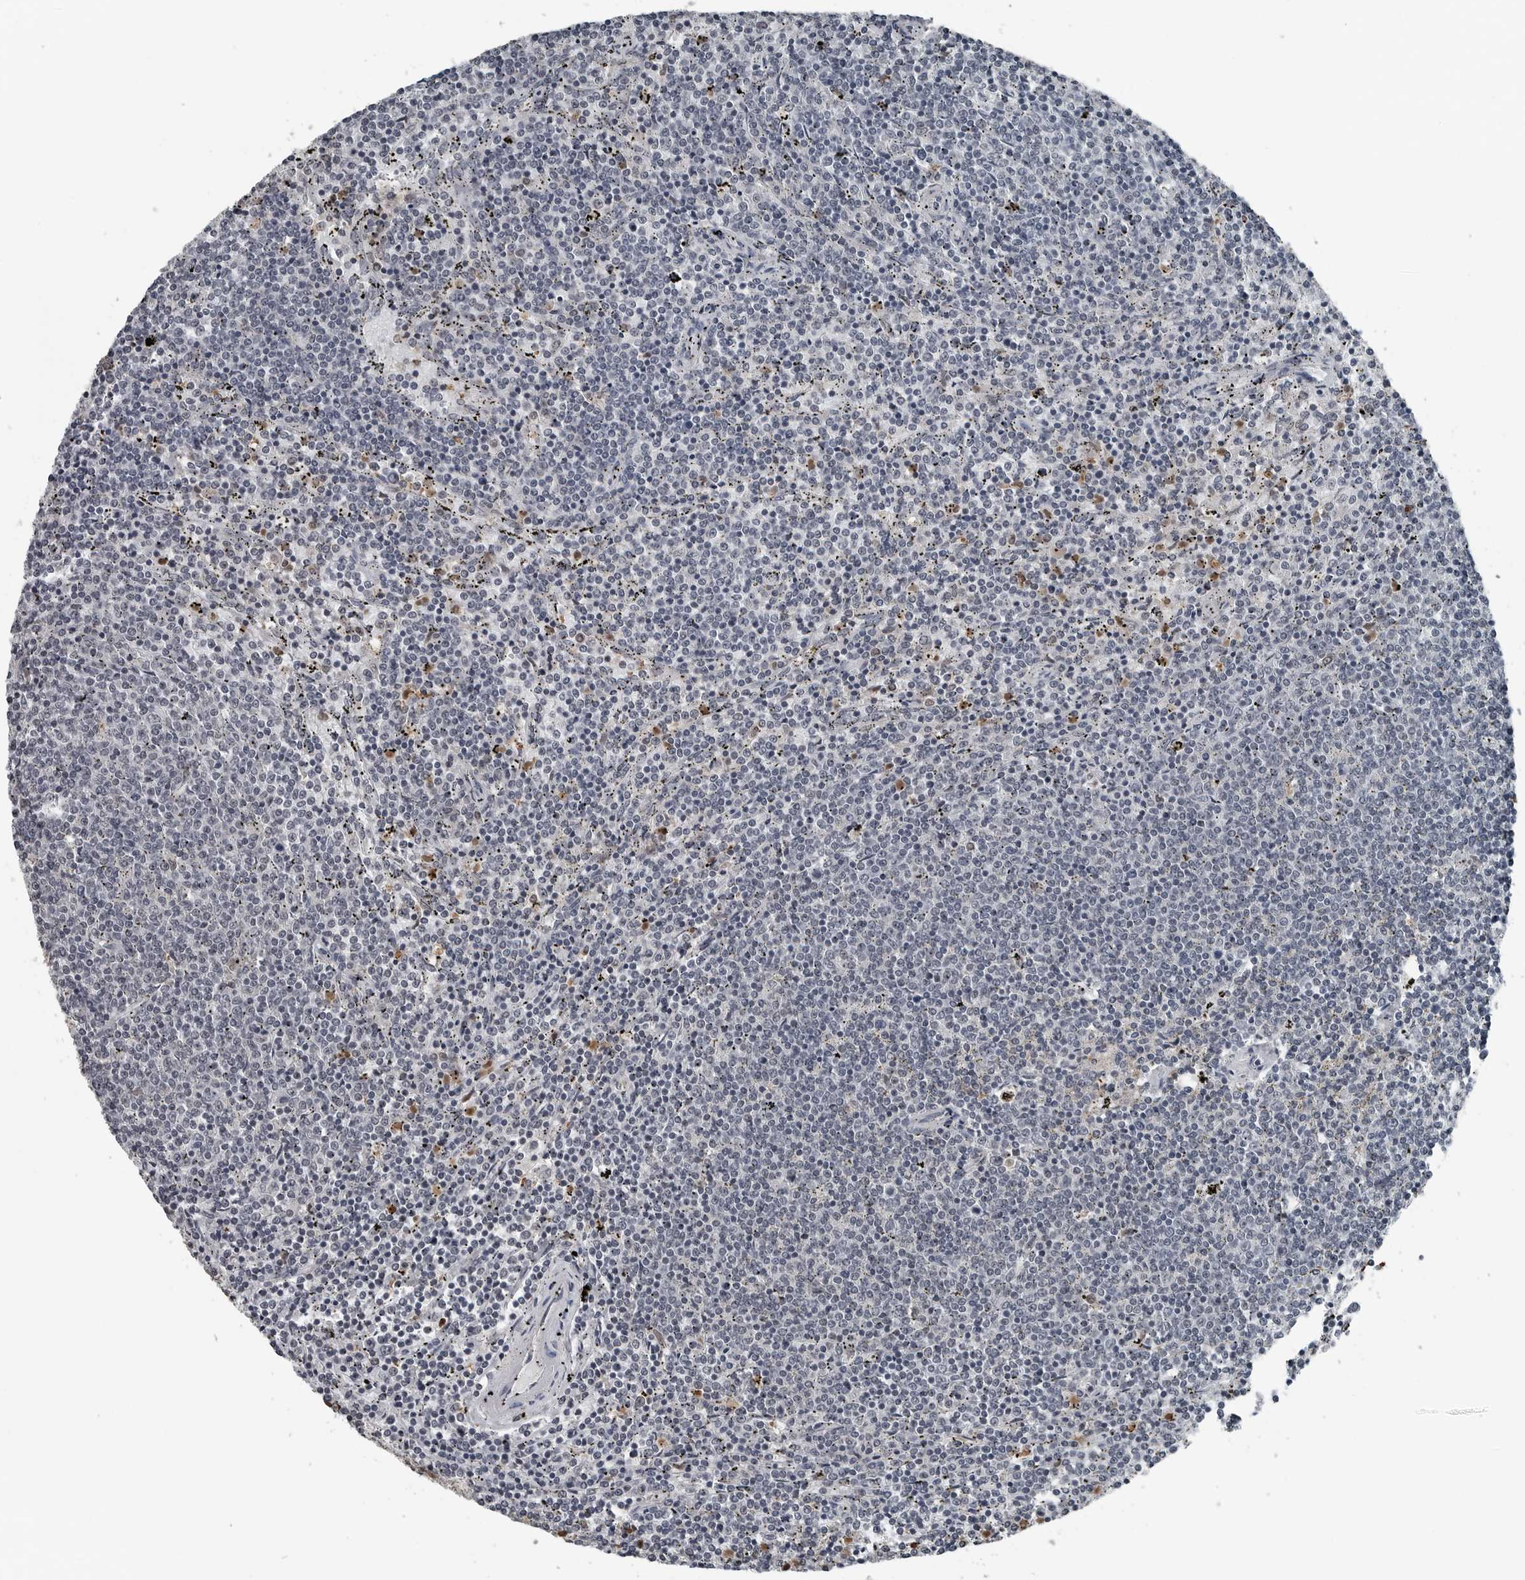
{"staining": {"intensity": "negative", "quantity": "none", "location": "none"}, "tissue": "lymphoma", "cell_type": "Tumor cells", "image_type": "cancer", "snomed": [{"axis": "morphology", "description": "Malignant lymphoma, non-Hodgkin's type, Low grade"}, {"axis": "topography", "description": "Spleen"}], "caption": "Micrograph shows no protein staining in tumor cells of low-grade malignant lymphoma, non-Hodgkin's type tissue. (Immunohistochemistry, brightfield microscopy, high magnification).", "gene": "AKR1A1", "patient": {"sex": "female", "age": 50}}